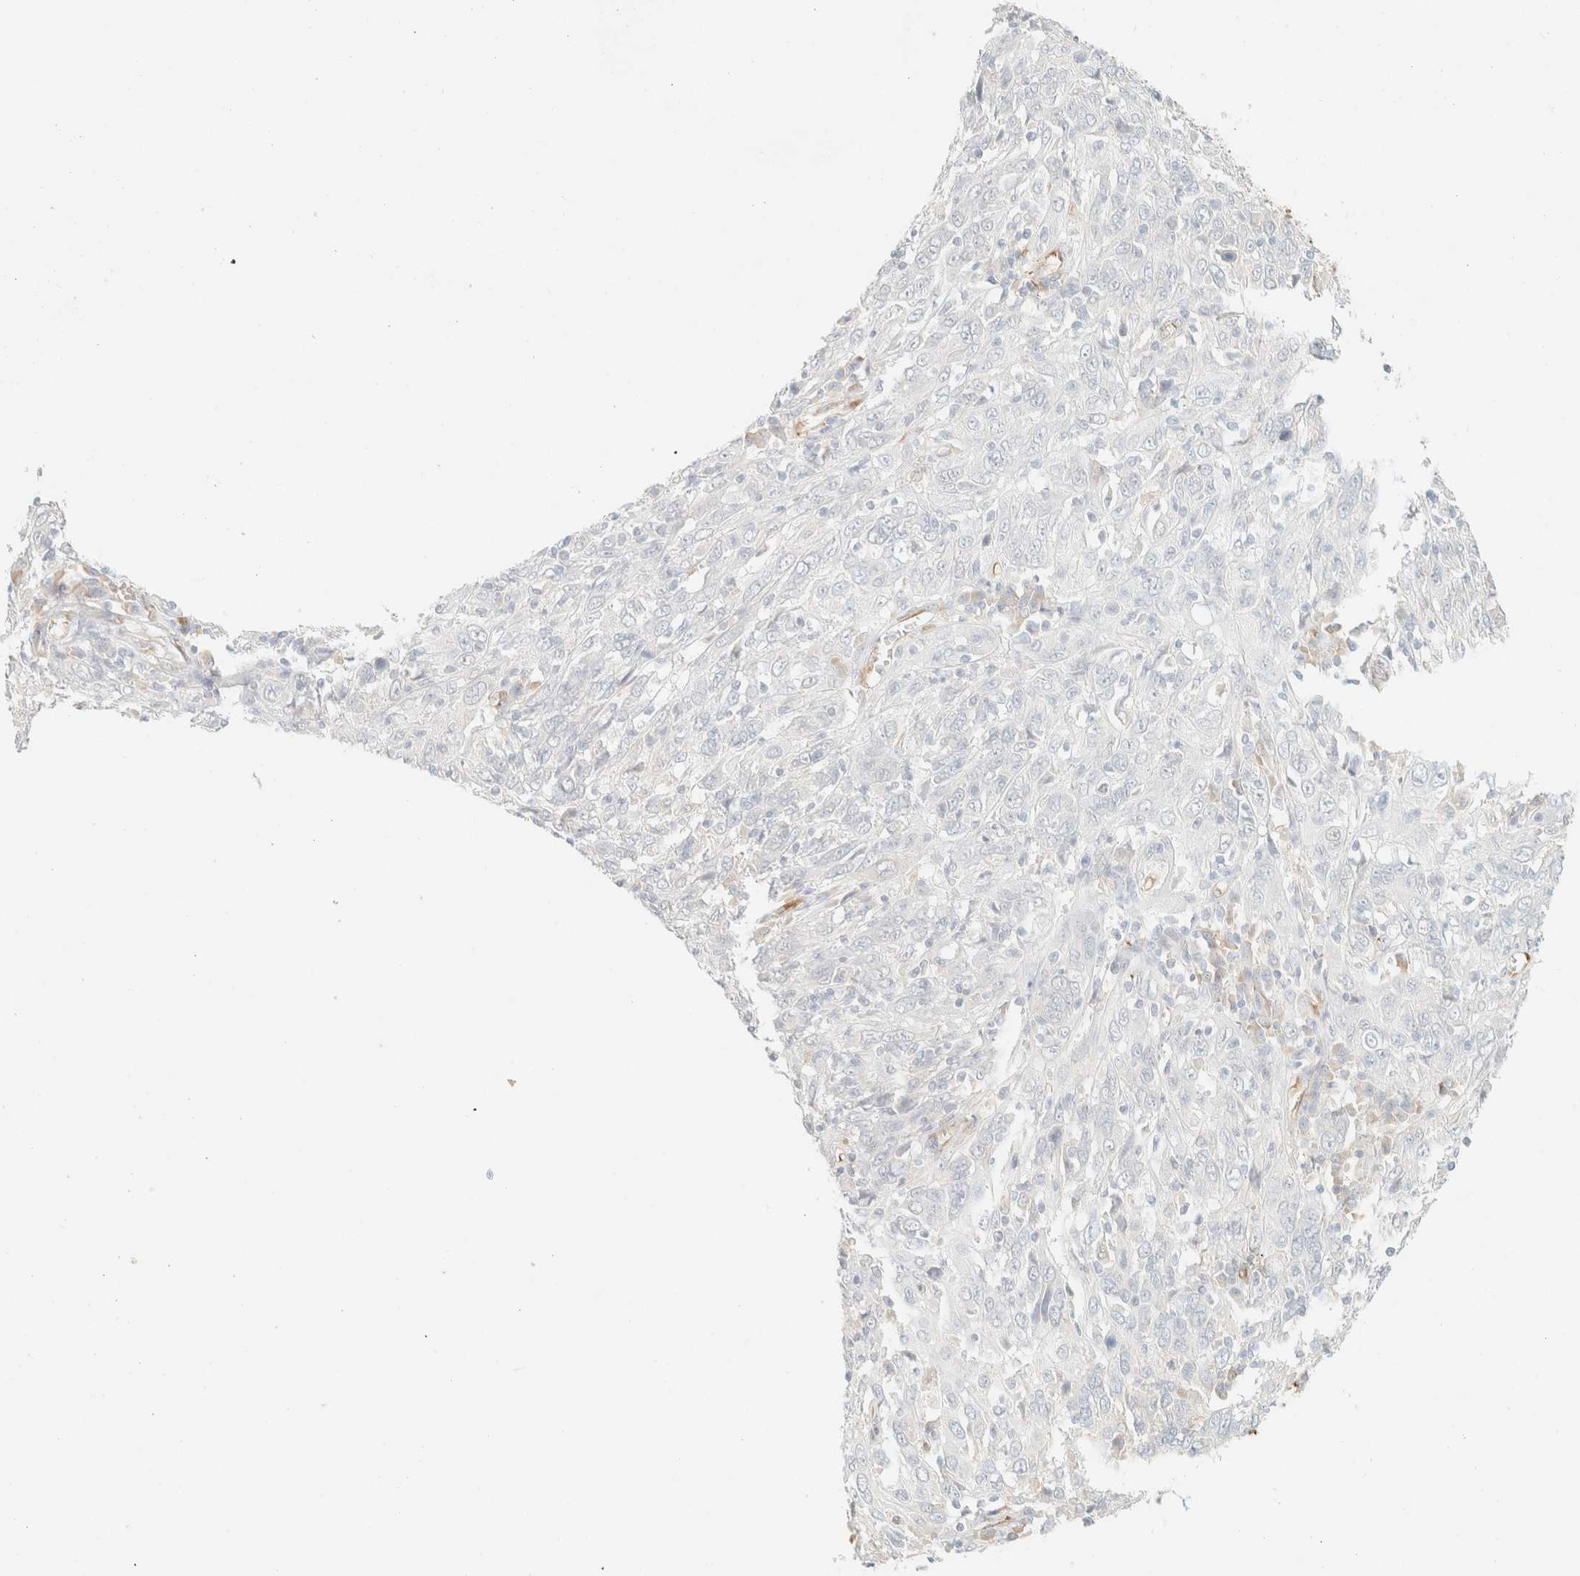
{"staining": {"intensity": "negative", "quantity": "none", "location": "none"}, "tissue": "cervical cancer", "cell_type": "Tumor cells", "image_type": "cancer", "snomed": [{"axis": "morphology", "description": "Squamous cell carcinoma, NOS"}, {"axis": "topography", "description": "Cervix"}], "caption": "This histopathology image is of cervical squamous cell carcinoma stained with IHC to label a protein in brown with the nuclei are counter-stained blue. There is no staining in tumor cells.", "gene": "SPARCL1", "patient": {"sex": "female", "age": 46}}